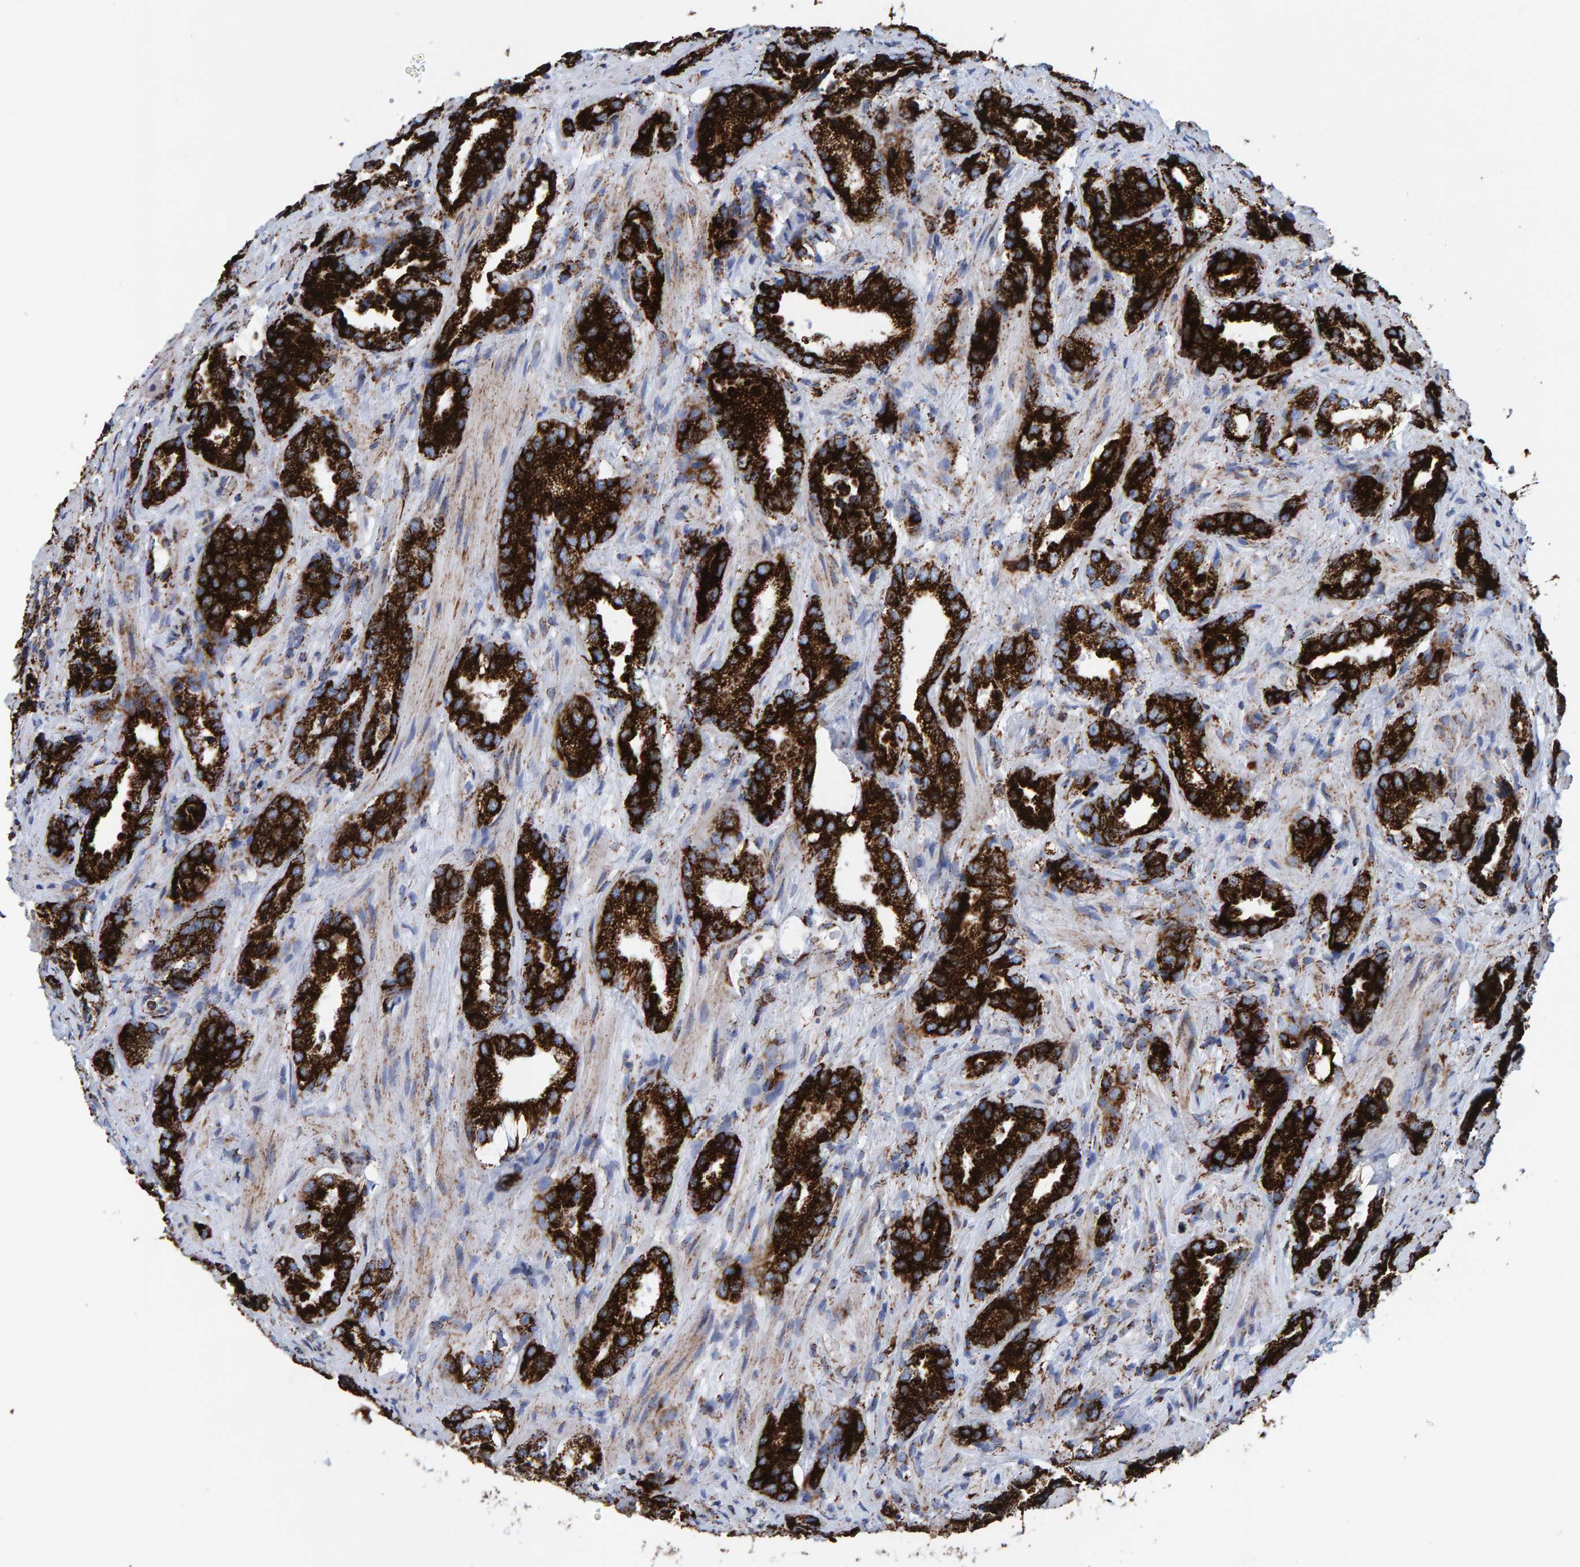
{"staining": {"intensity": "strong", "quantity": ">75%", "location": "cytoplasmic/membranous"}, "tissue": "prostate cancer", "cell_type": "Tumor cells", "image_type": "cancer", "snomed": [{"axis": "morphology", "description": "Adenocarcinoma, High grade"}, {"axis": "topography", "description": "Prostate"}], "caption": "Adenocarcinoma (high-grade) (prostate) stained with immunohistochemistry displays strong cytoplasmic/membranous expression in approximately >75% of tumor cells.", "gene": "ENSG00000262660", "patient": {"sex": "male", "age": 63}}